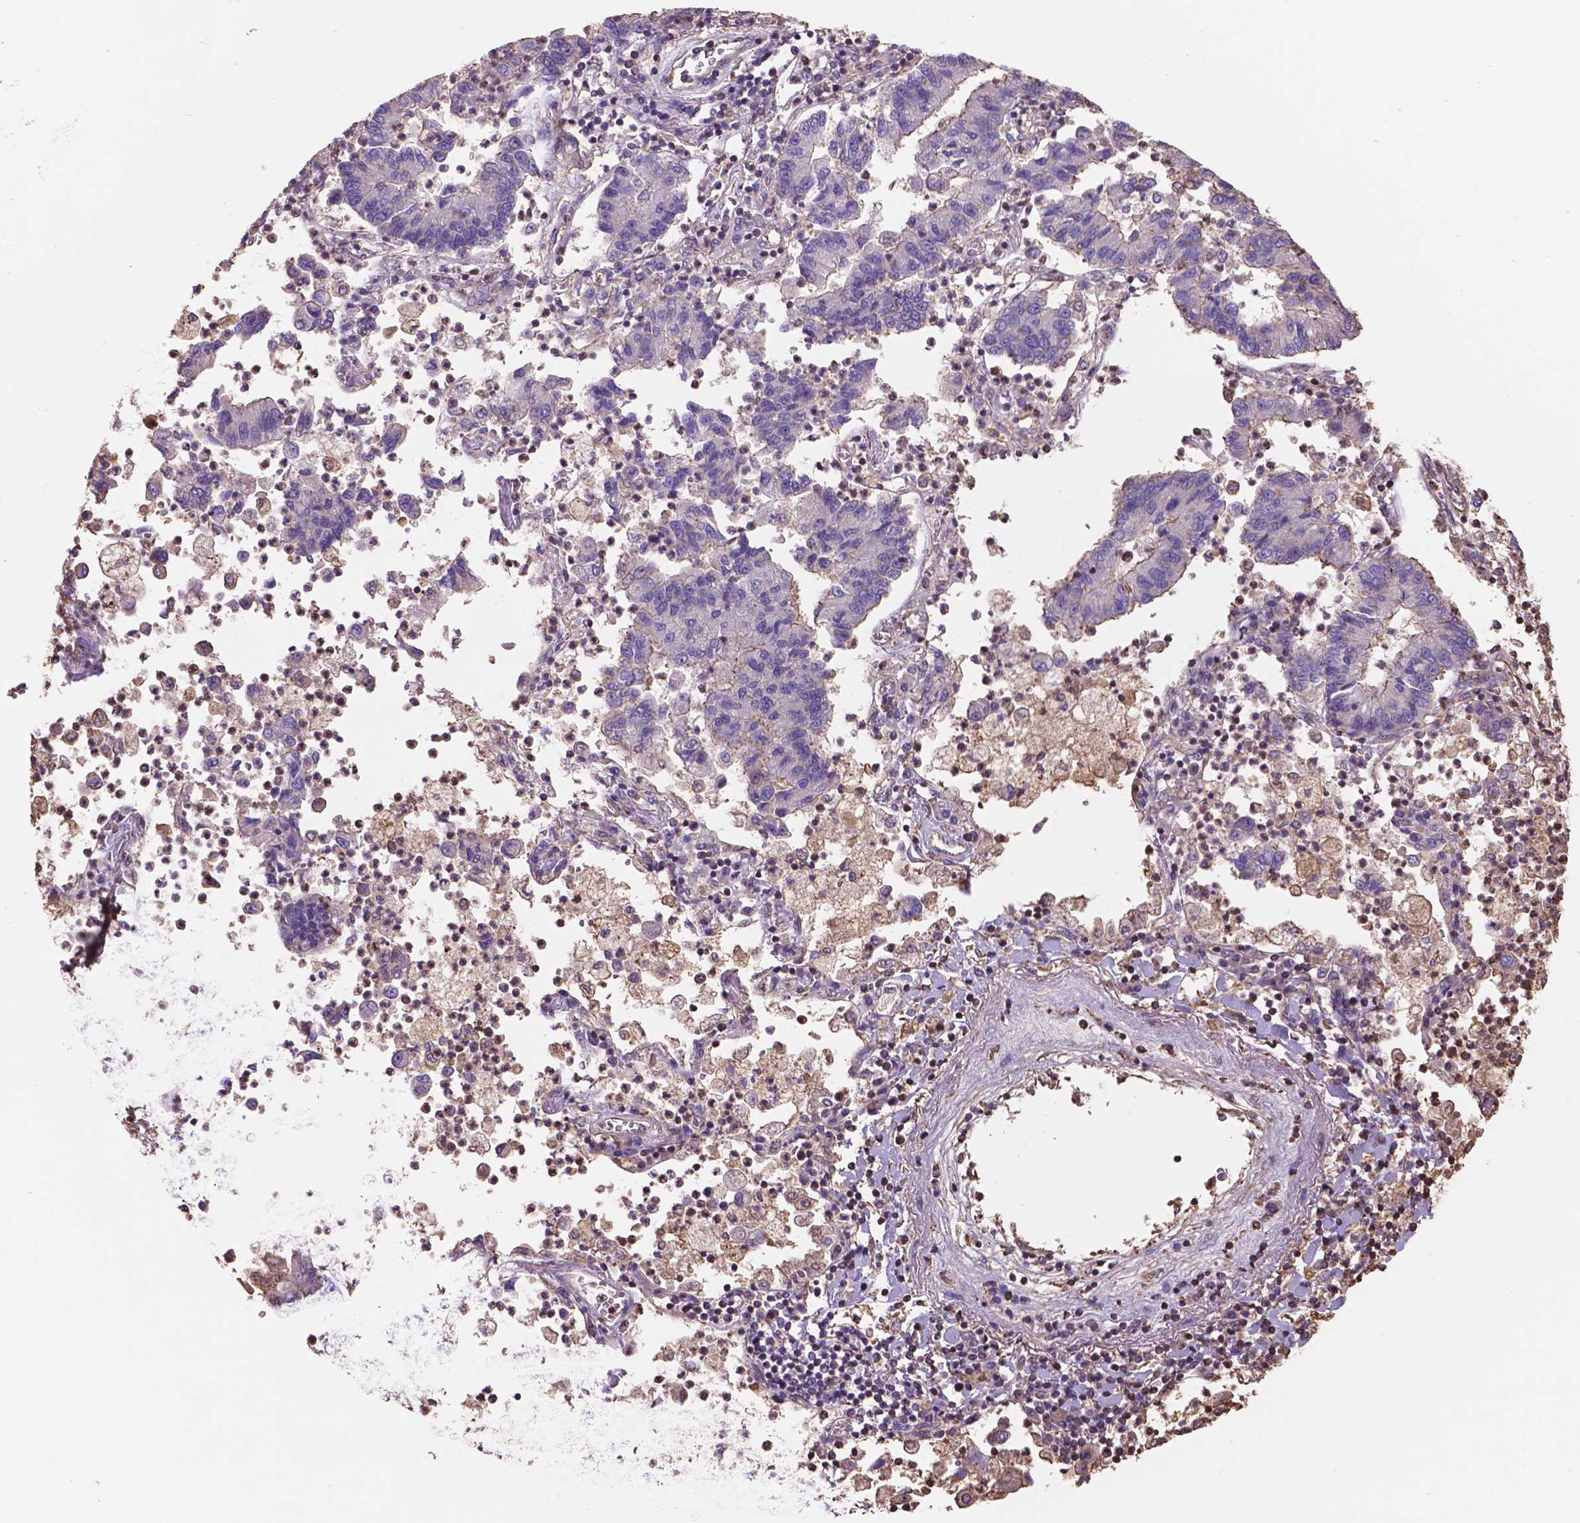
{"staining": {"intensity": "negative", "quantity": "none", "location": "none"}, "tissue": "lung cancer", "cell_type": "Tumor cells", "image_type": "cancer", "snomed": [{"axis": "morphology", "description": "Adenocarcinoma, NOS"}, {"axis": "topography", "description": "Lung"}], "caption": "The immunohistochemistry (IHC) histopathology image has no significant staining in tumor cells of lung adenocarcinoma tissue.", "gene": "NIPA2", "patient": {"sex": "female", "age": 57}}